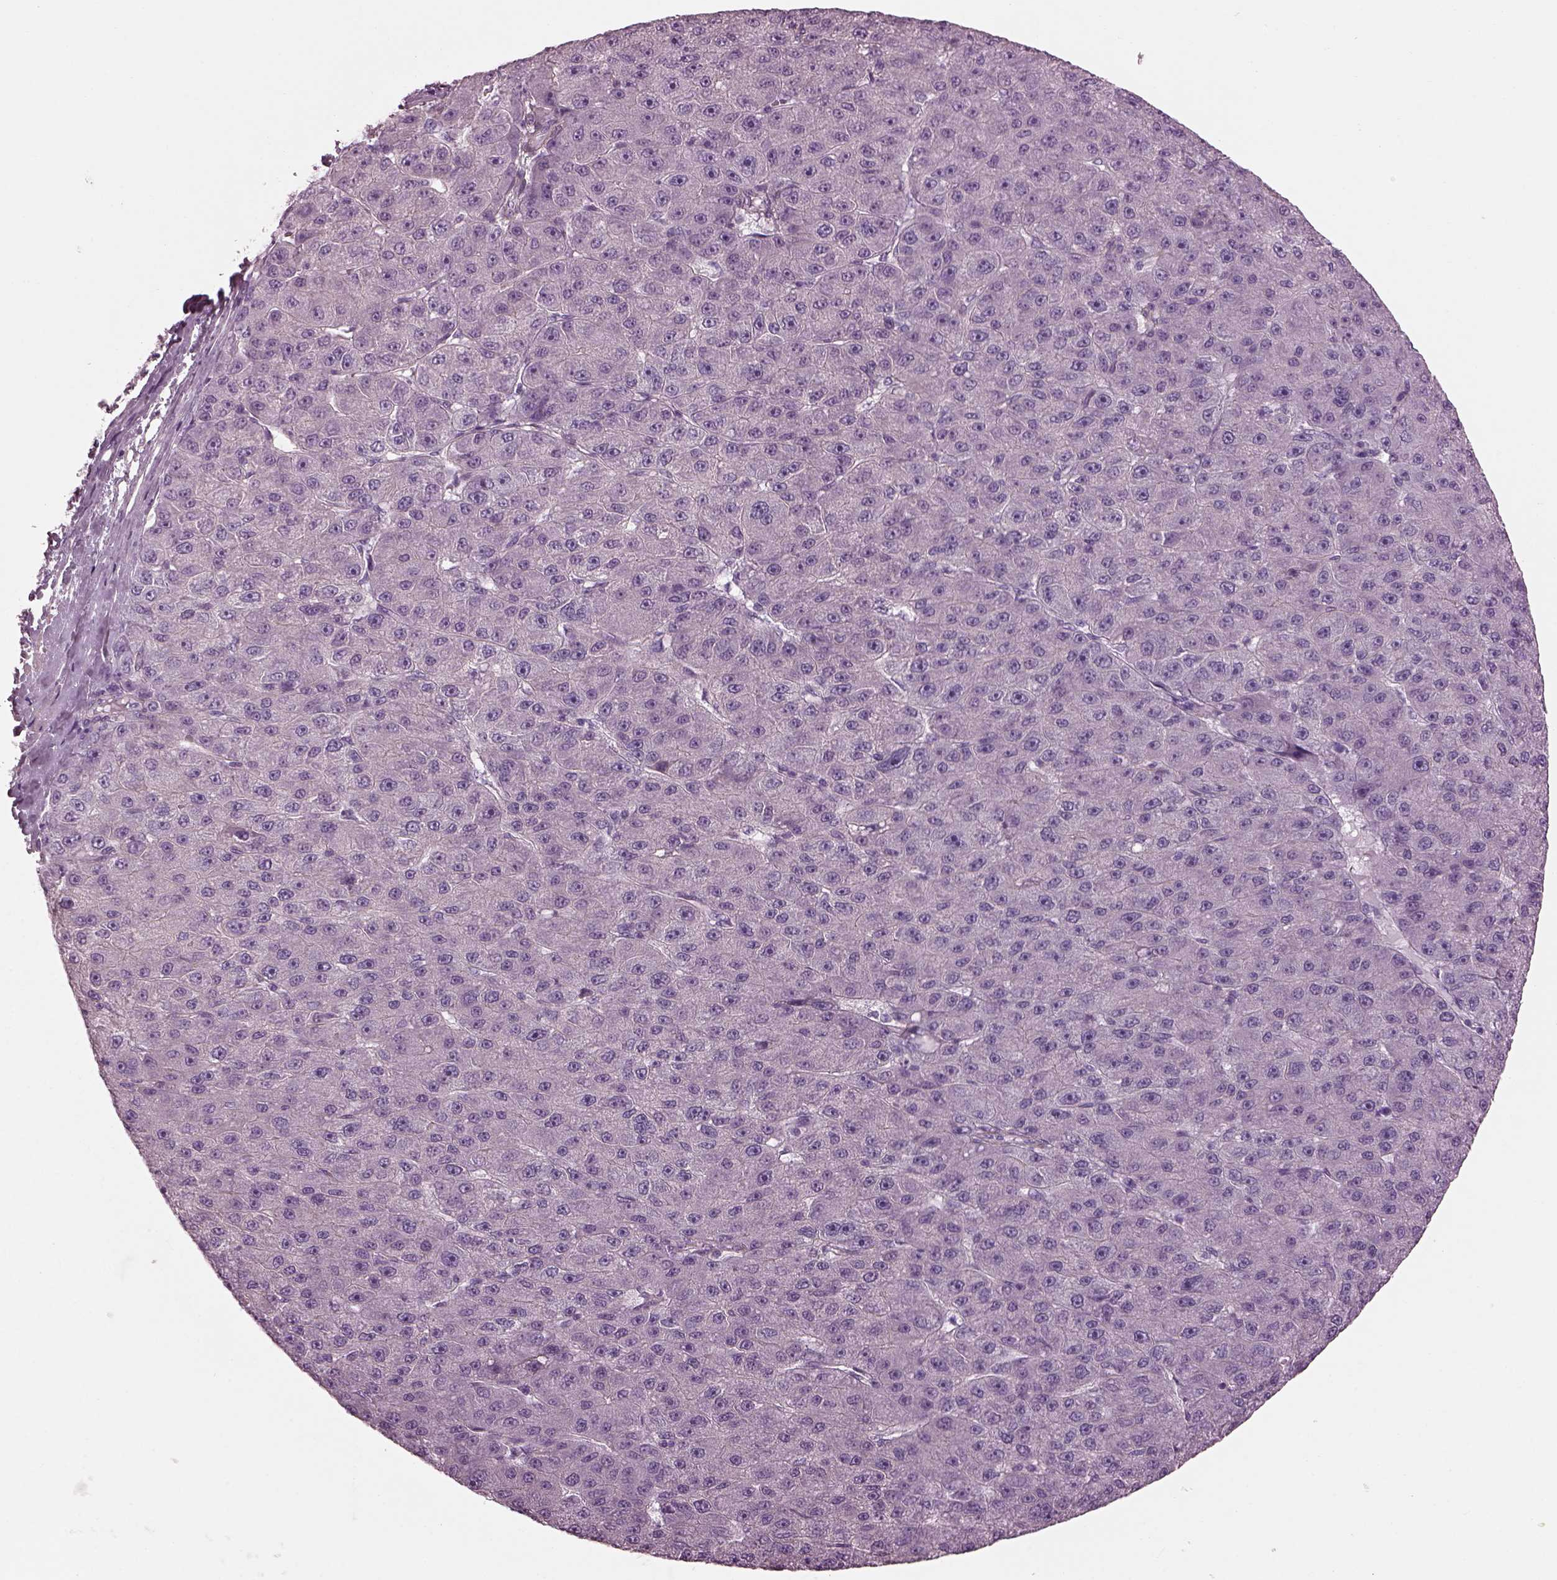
{"staining": {"intensity": "negative", "quantity": "none", "location": "none"}, "tissue": "liver cancer", "cell_type": "Tumor cells", "image_type": "cancer", "snomed": [{"axis": "morphology", "description": "Carcinoma, Hepatocellular, NOS"}, {"axis": "topography", "description": "Liver"}], "caption": "DAB (3,3'-diaminobenzidine) immunohistochemical staining of human liver hepatocellular carcinoma reveals no significant positivity in tumor cells.", "gene": "BFSP1", "patient": {"sex": "male", "age": 67}}